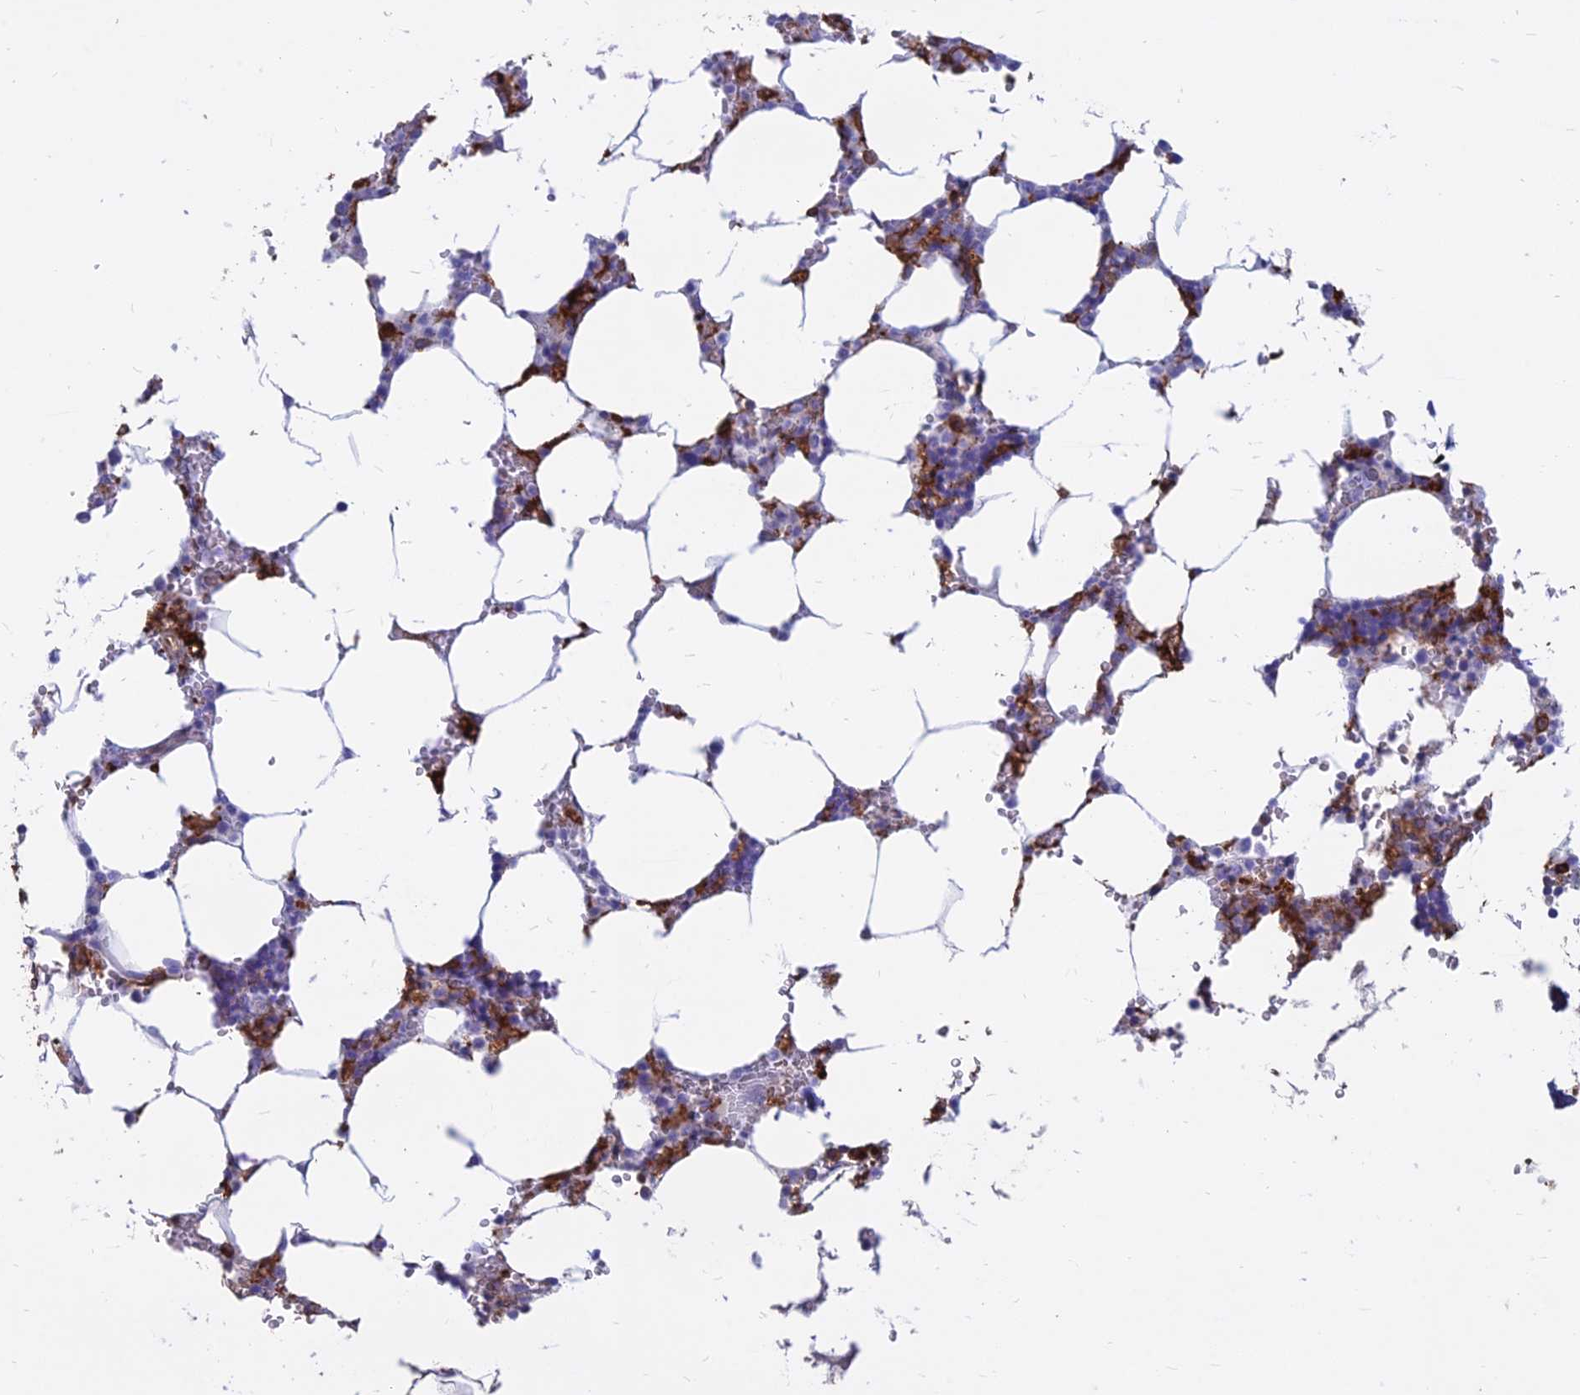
{"staining": {"intensity": "moderate", "quantity": "<25%", "location": "cytoplasmic/membranous"}, "tissue": "bone marrow", "cell_type": "Hematopoietic cells", "image_type": "normal", "snomed": [{"axis": "morphology", "description": "Normal tissue, NOS"}, {"axis": "topography", "description": "Bone marrow"}], "caption": "Bone marrow stained with immunohistochemistry (IHC) reveals moderate cytoplasmic/membranous staining in approximately <25% of hematopoietic cells.", "gene": "HLA", "patient": {"sex": "male", "age": 70}}